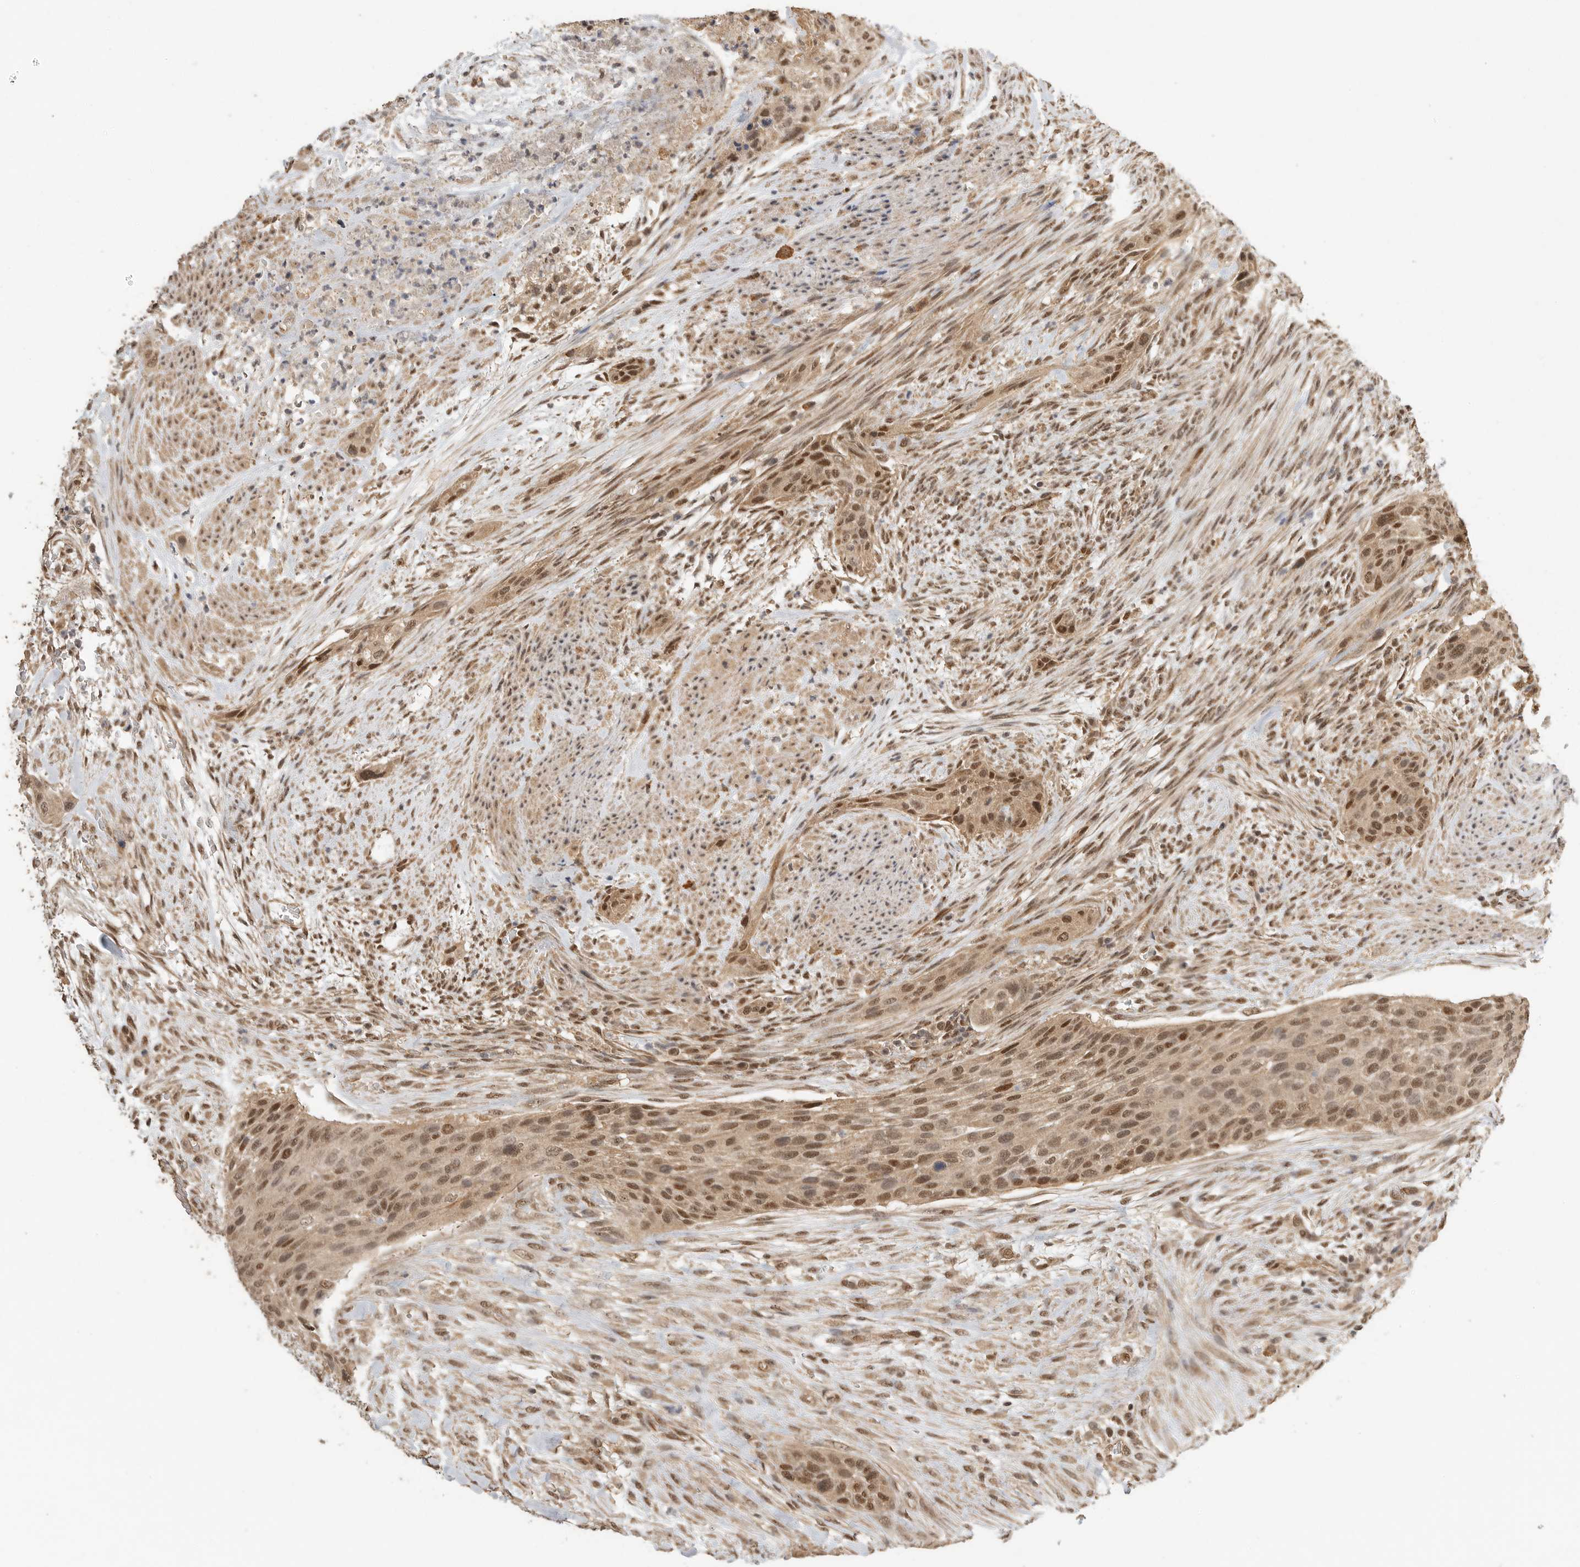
{"staining": {"intensity": "moderate", "quantity": ">75%", "location": "cytoplasmic/membranous,nuclear"}, "tissue": "urothelial cancer", "cell_type": "Tumor cells", "image_type": "cancer", "snomed": [{"axis": "morphology", "description": "Urothelial carcinoma, High grade"}, {"axis": "topography", "description": "Urinary bladder"}], "caption": "Moderate cytoplasmic/membranous and nuclear protein positivity is appreciated in approximately >75% of tumor cells in urothelial cancer.", "gene": "DFFA", "patient": {"sex": "male", "age": 35}}